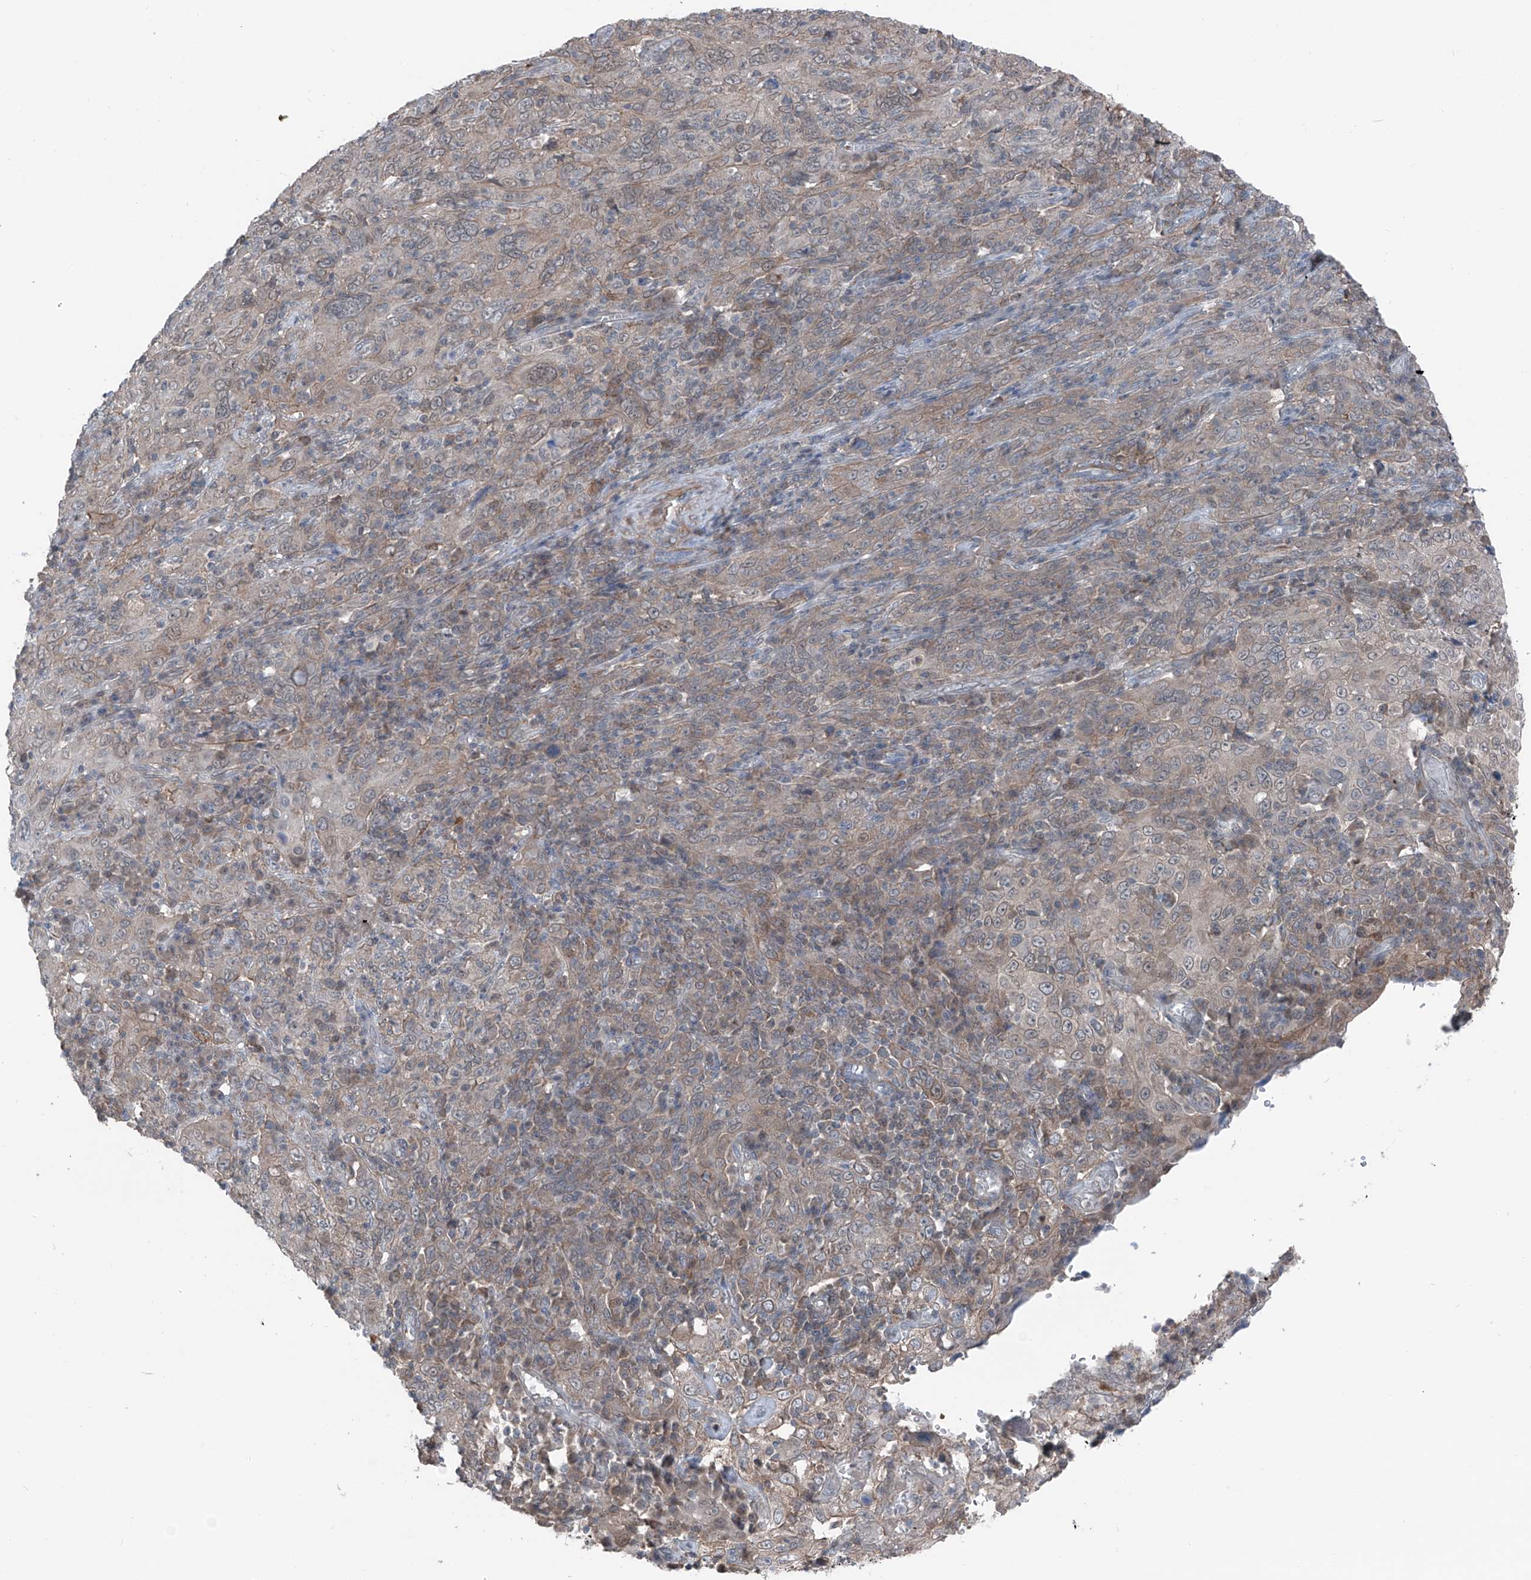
{"staining": {"intensity": "weak", "quantity": "25%-75%", "location": "cytoplasmic/membranous"}, "tissue": "cervical cancer", "cell_type": "Tumor cells", "image_type": "cancer", "snomed": [{"axis": "morphology", "description": "Squamous cell carcinoma, NOS"}, {"axis": "topography", "description": "Cervix"}], "caption": "High-magnification brightfield microscopy of squamous cell carcinoma (cervical) stained with DAB (3,3'-diaminobenzidine) (brown) and counterstained with hematoxylin (blue). tumor cells exhibit weak cytoplasmic/membranous expression is seen in about25%-75% of cells.", "gene": "HSPB11", "patient": {"sex": "female", "age": 46}}